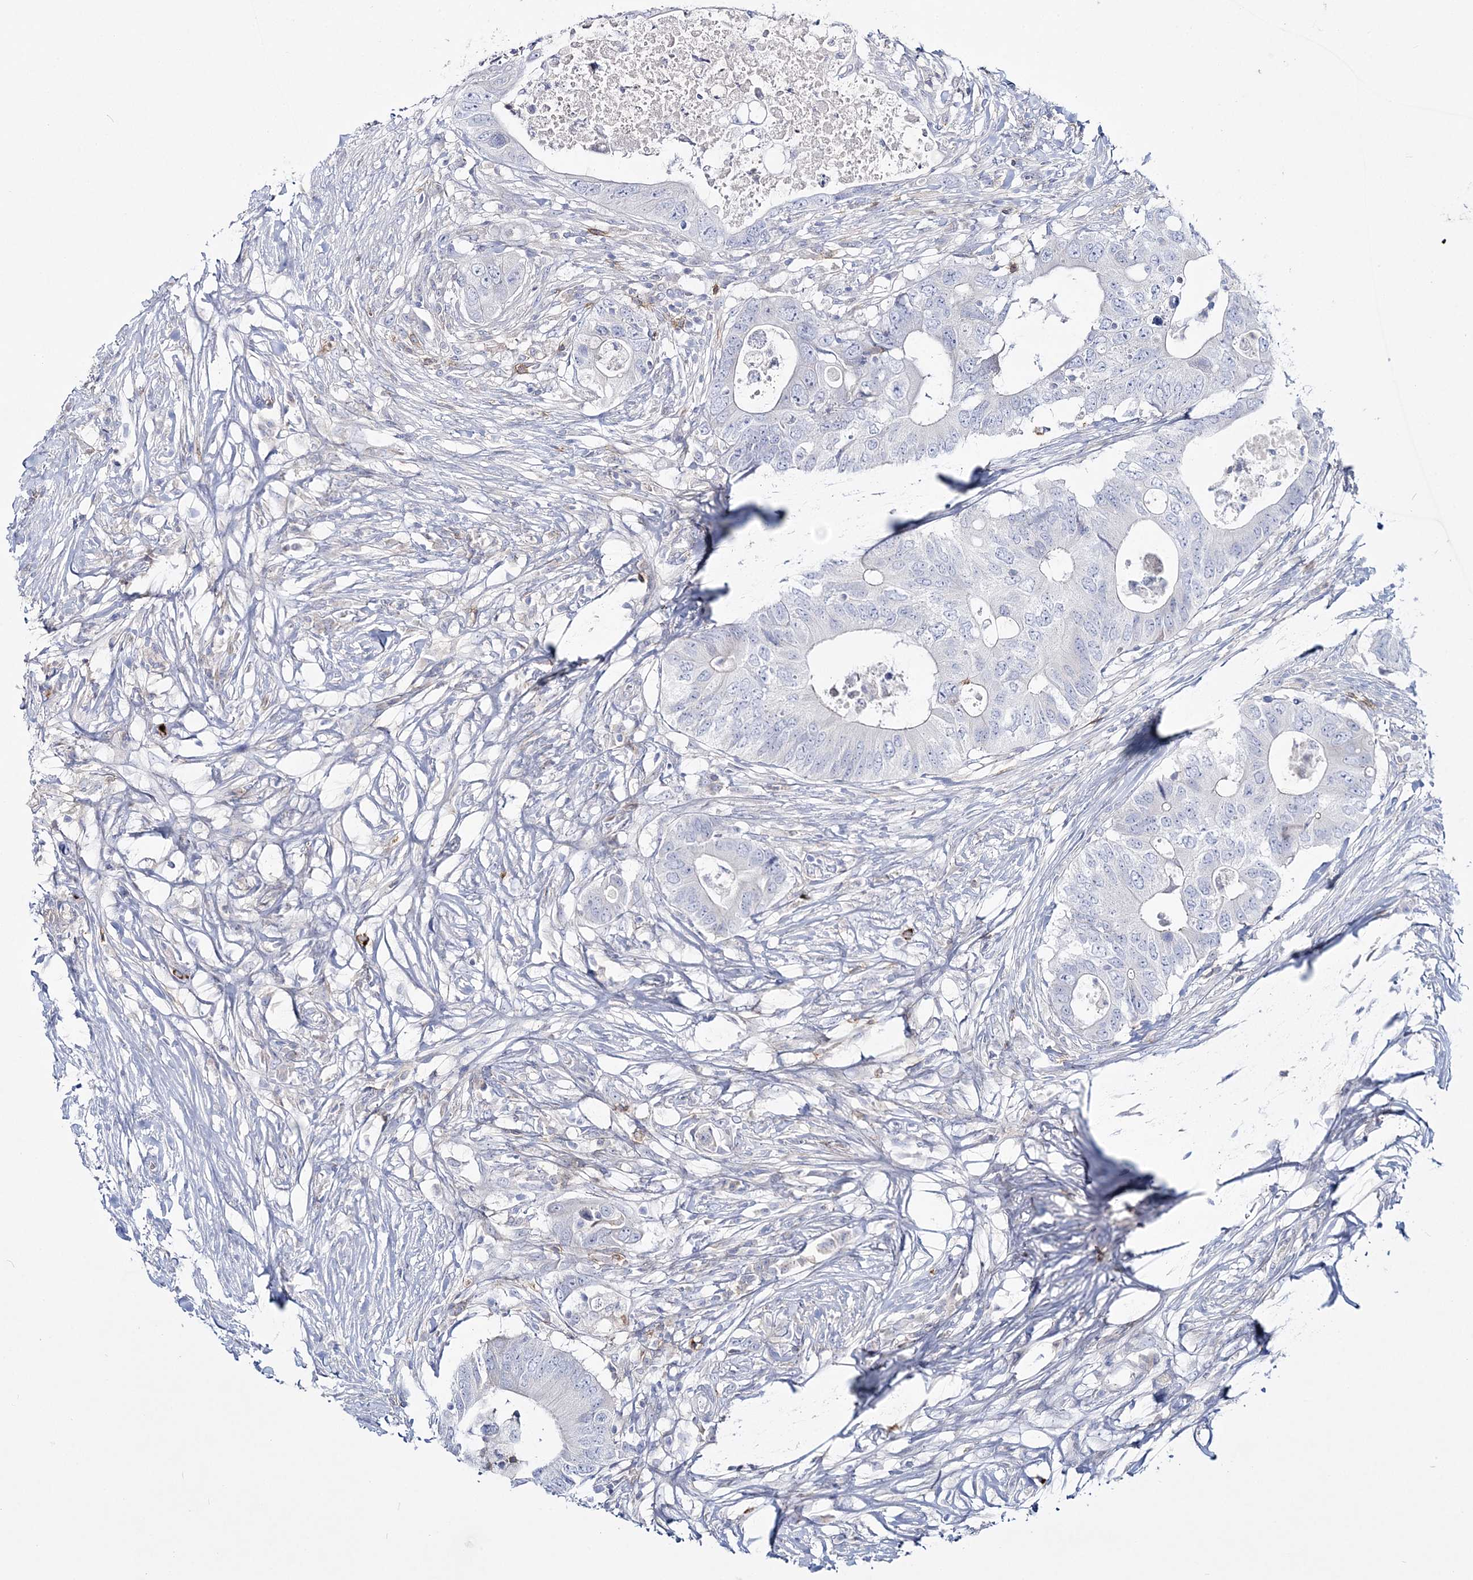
{"staining": {"intensity": "negative", "quantity": "none", "location": "none"}, "tissue": "colorectal cancer", "cell_type": "Tumor cells", "image_type": "cancer", "snomed": [{"axis": "morphology", "description": "Adenocarcinoma, NOS"}, {"axis": "topography", "description": "Colon"}], "caption": "Adenocarcinoma (colorectal) was stained to show a protein in brown. There is no significant staining in tumor cells.", "gene": "WDSUB1", "patient": {"sex": "male", "age": 71}}